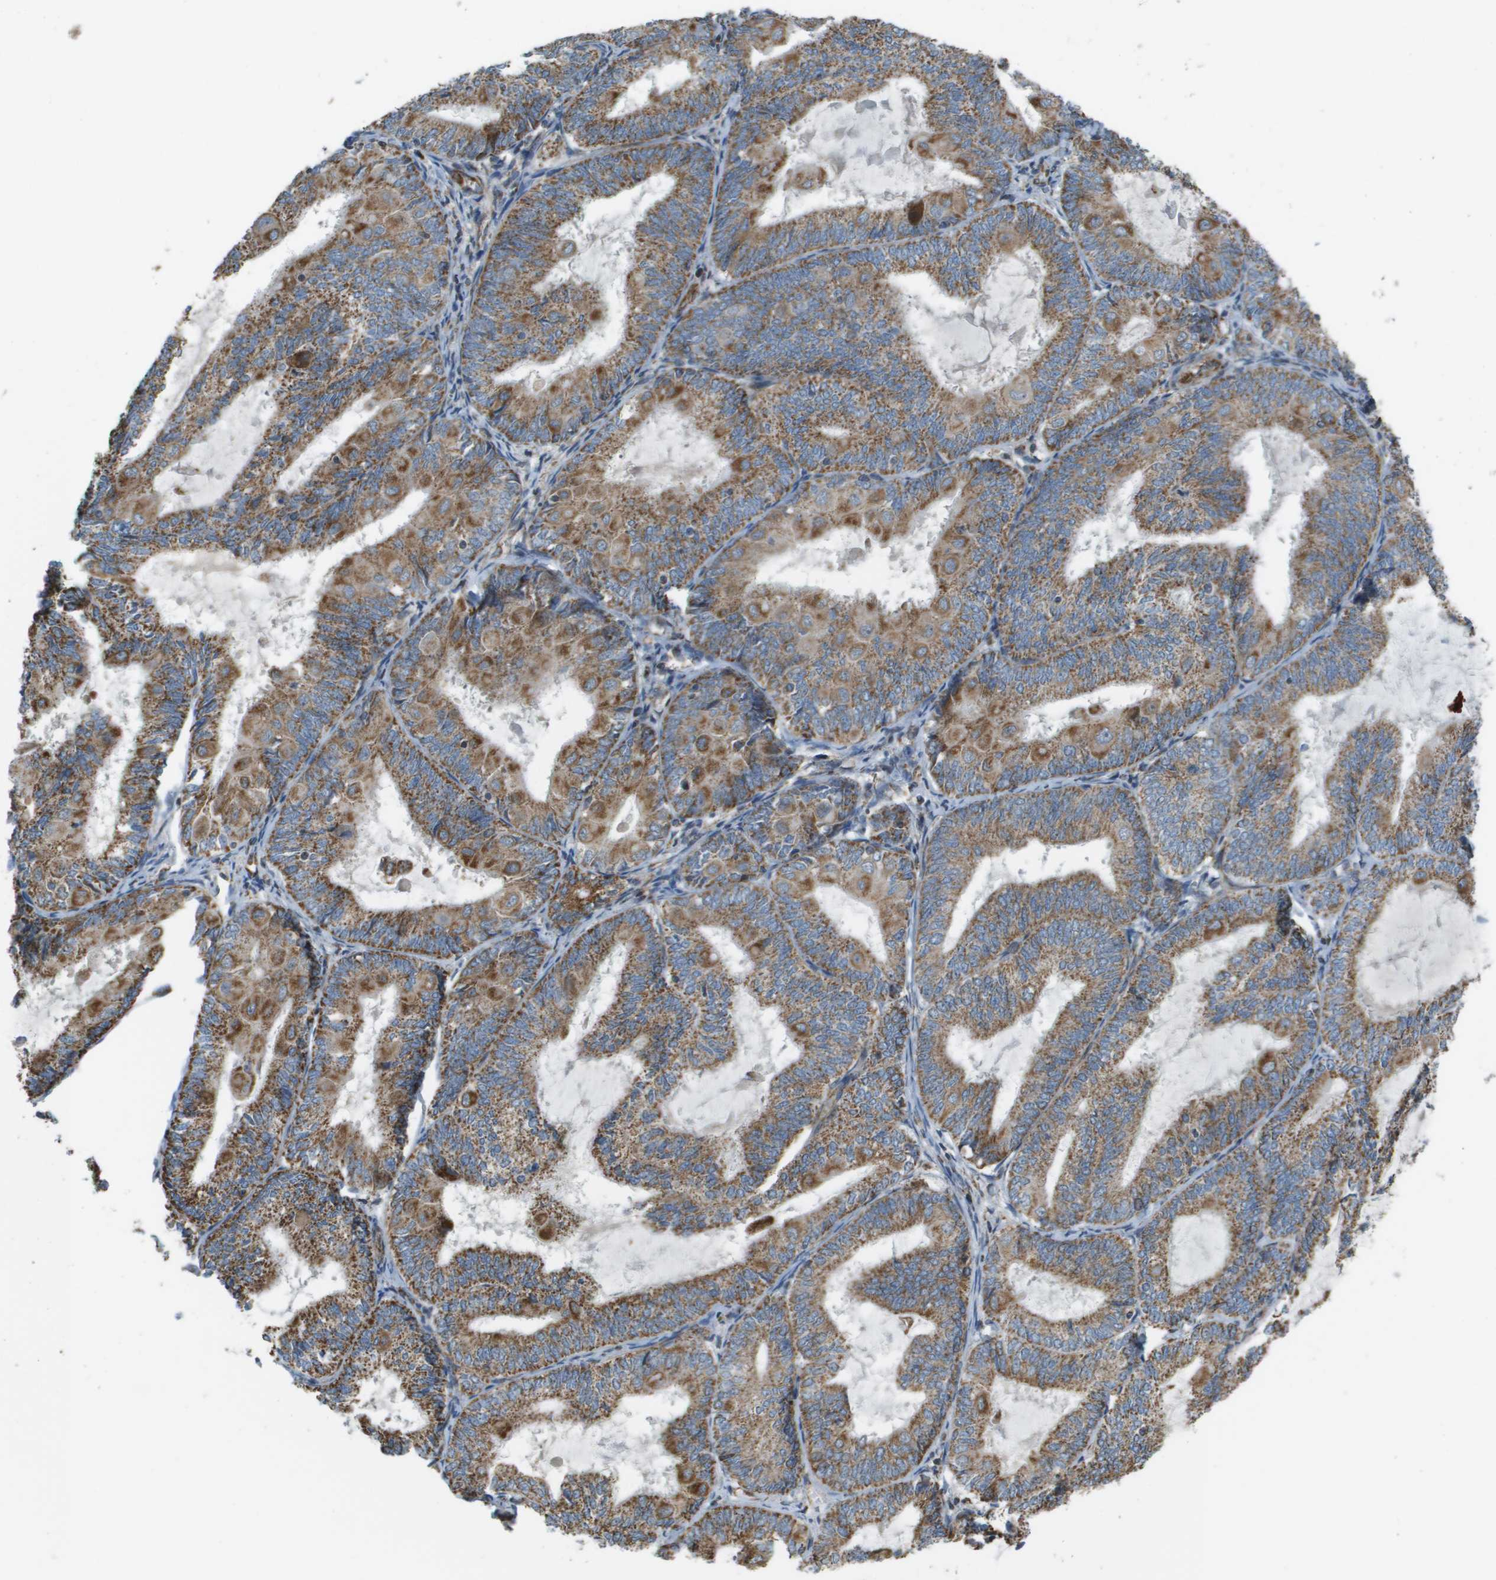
{"staining": {"intensity": "moderate", "quantity": ">75%", "location": "cytoplasmic/membranous"}, "tissue": "endometrial cancer", "cell_type": "Tumor cells", "image_type": "cancer", "snomed": [{"axis": "morphology", "description": "Adenocarcinoma, NOS"}, {"axis": "topography", "description": "Endometrium"}], "caption": "Endometrial adenocarcinoma was stained to show a protein in brown. There is medium levels of moderate cytoplasmic/membranous positivity in about >75% of tumor cells. The protein is stained brown, and the nuclei are stained in blue (DAB IHC with brightfield microscopy, high magnification).", "gene": "NRK", "patient": {"sex": "female", "age": 81}}